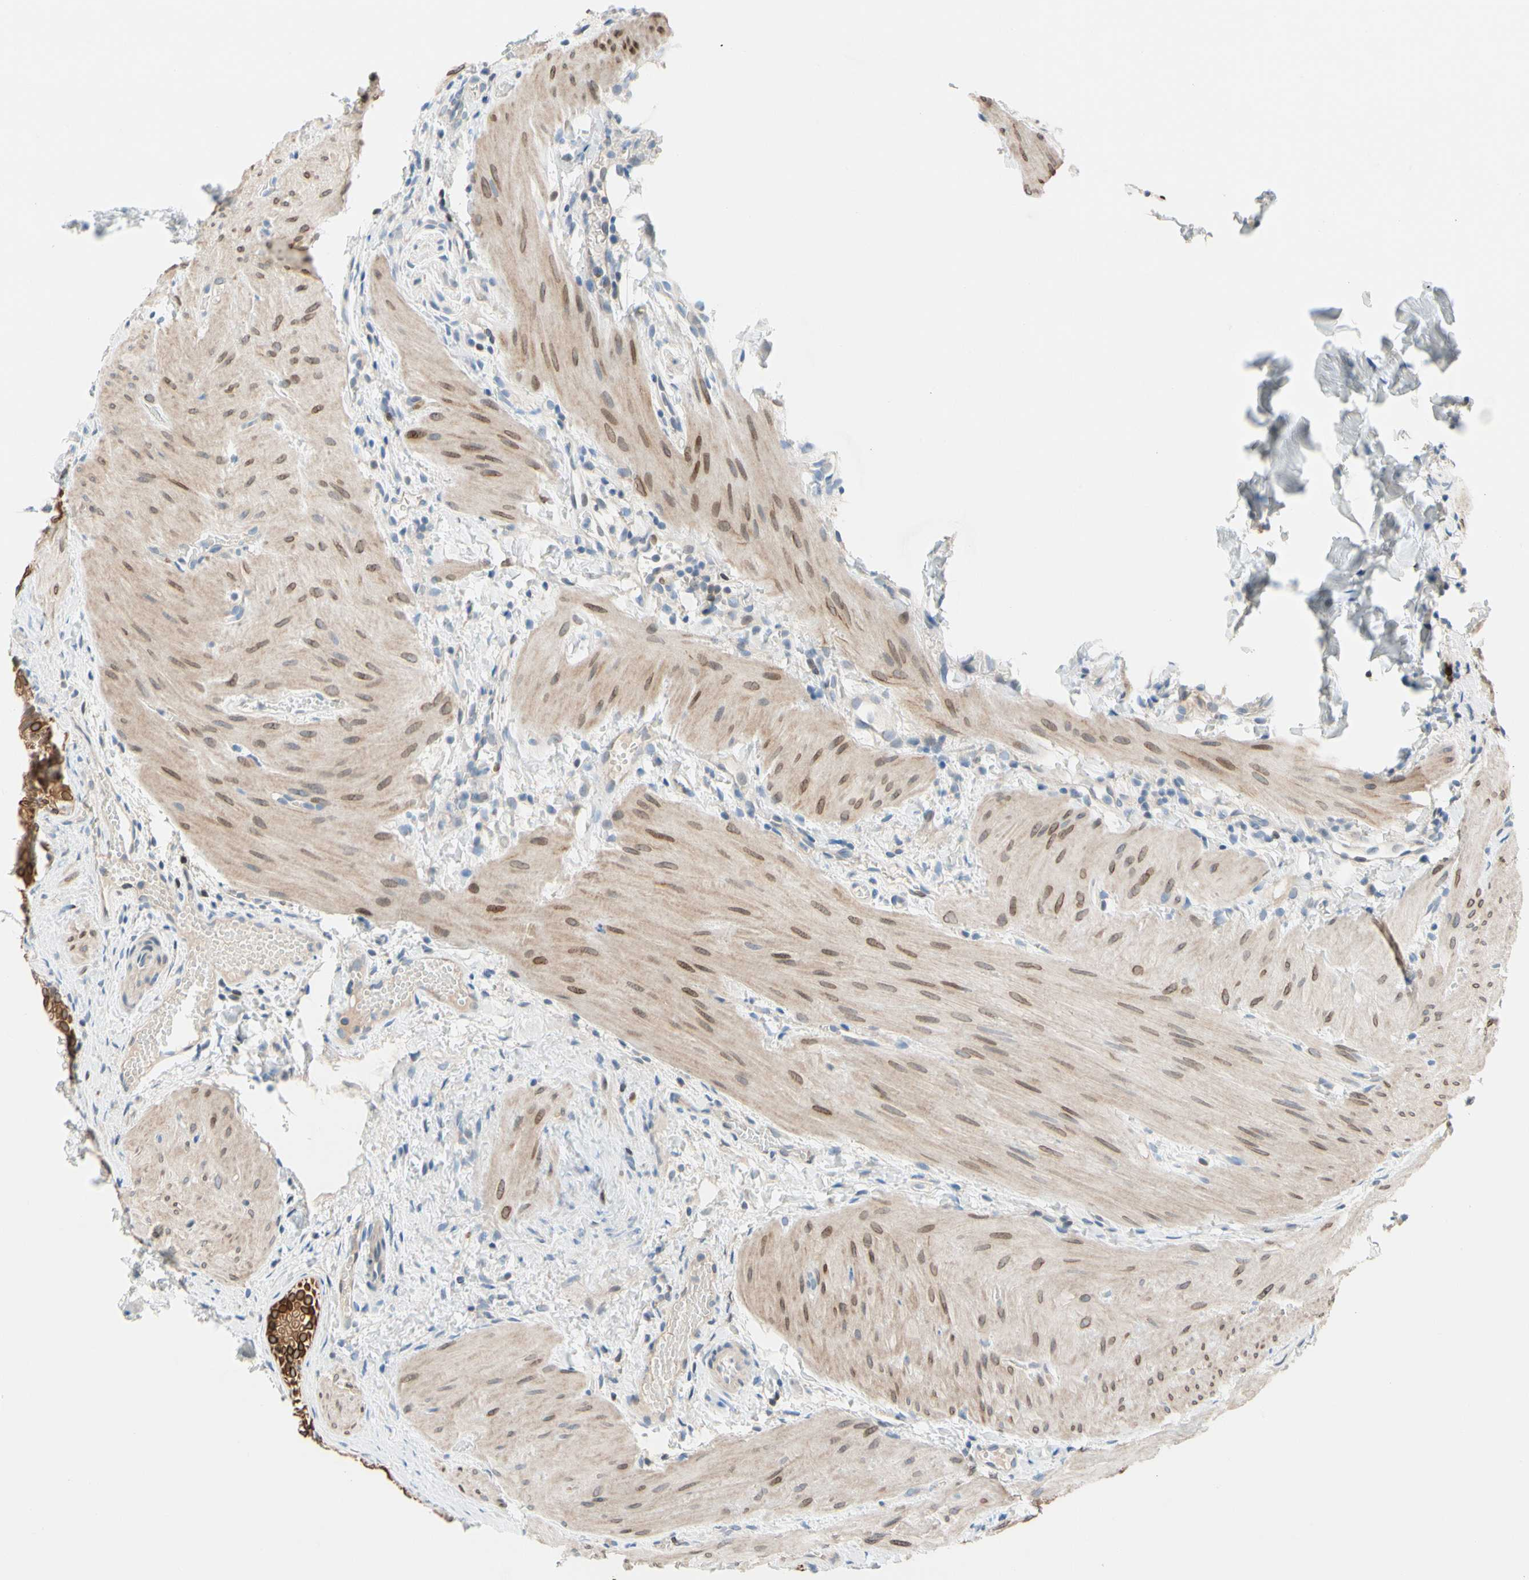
{"staining": {"intensity": "strong", "quantity": ">75%", "location": "cytoplasmic/membranous,nuclear"}, "tissue": "gallbladder", "cell_type": "Glandular cells", "image_type": "normal", "snomed": [{"axis": "morphology", "description": "Normal tissue, NOS"}, {"axis": "topography", "description": "Gallbladder"}], "caption": "Human gallbladder stained with a brown dye reveals strong cytoplasmic/membranous,nuclear positive expression in about >75% of glandular cells.", "gene": "ZNF132", "patient": {"sex": "female", "age": 26}}